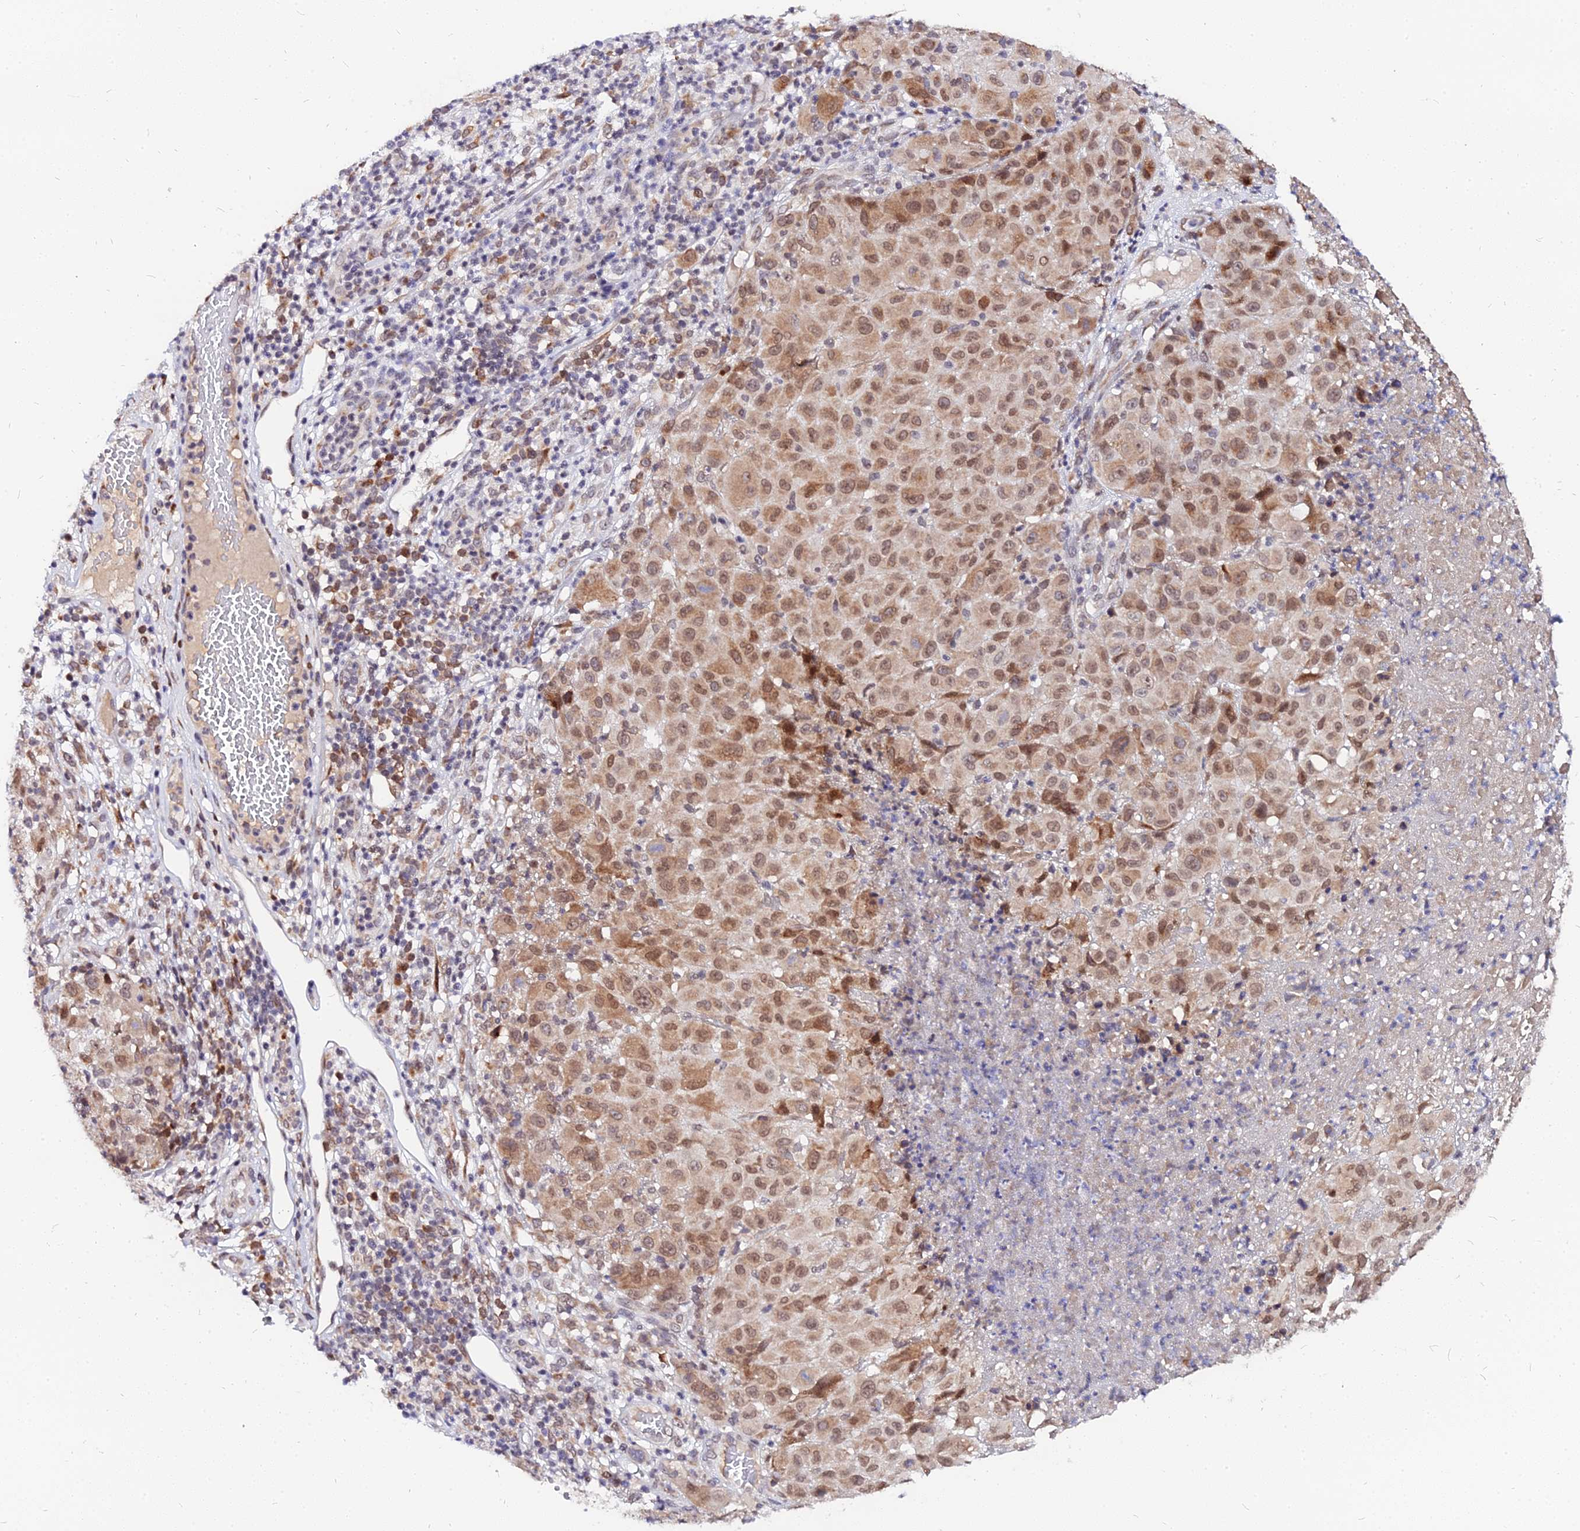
{"staining": {"intensity": "moderate", "quantity": ">75%", "location": "cytoplasmic/membranous,nuclear"}, "tissue": "melanoma", "cell_type": "Tumor cells", "image_type": "cancer", "snomed": [{"axis": "morphology", "description": "Malignant melanoma, NOS"}, {"axis": "topography", "description": "Skin"}], "caption": "This image demonstrates malignant melanoma stained with immunohistochemistry (IHC) to label a protein in brown. The cytoplasmic/membranous and nuclear of tumor cells show moderate positivity for the protein. Nuclei are counter-stained blue.", "gene": "RNF121", "patient": {"sex": "male", "age": 73}}